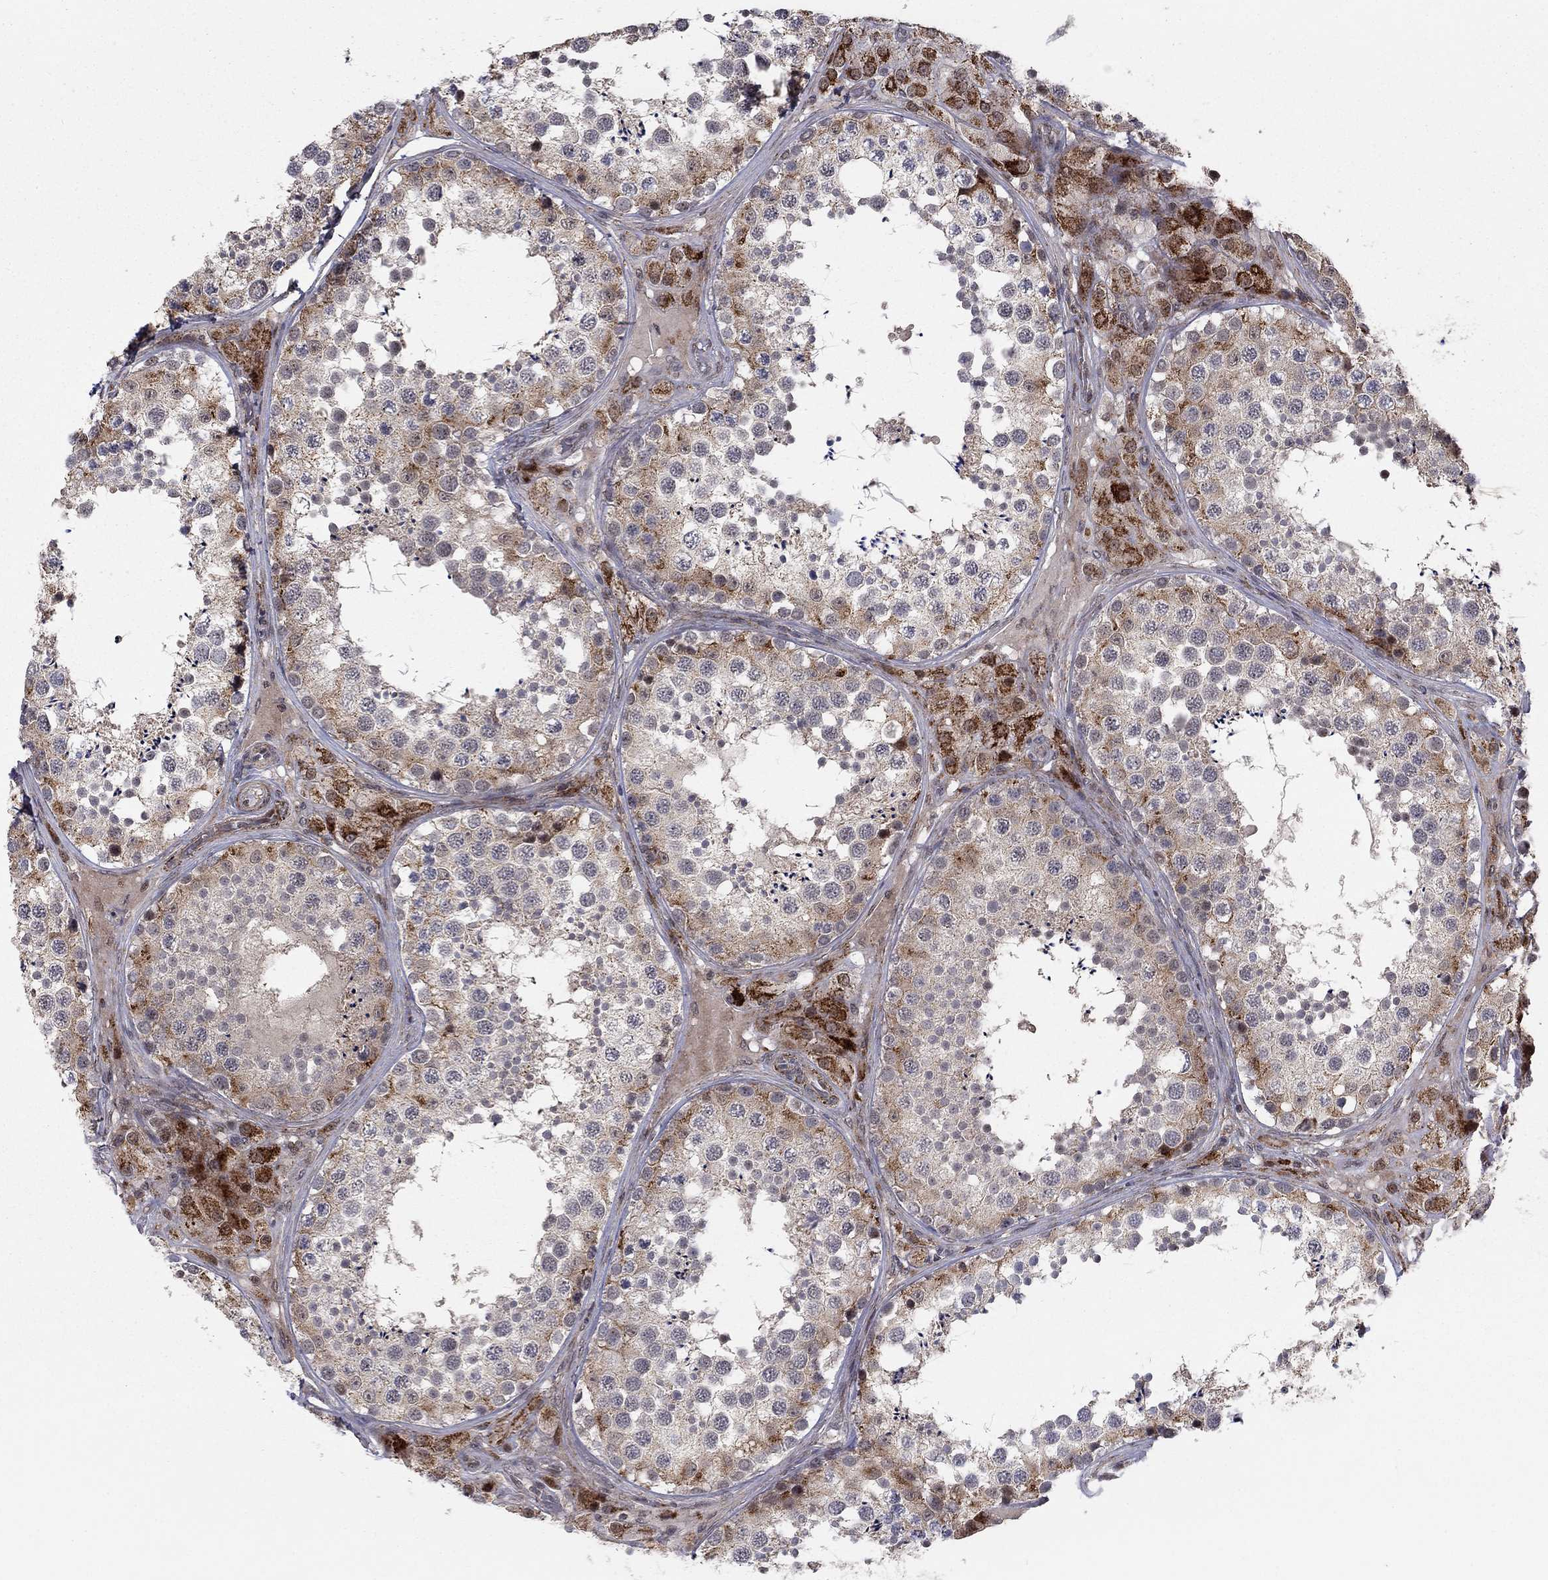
{"staining": {"intensity": "strong", "quantity": "<25%", "location": "cytoplasmic/membranous"}, "tissue": "testis", "cell_type": "Cells in seminiferous ducts", "image_type": "normal", "snomed": [{"axis": "morphology", "description": "Normal tissue, NOS"}, {"axis": "topography", "description": "Testis"}], "caption": "Brown immunohistochemical staining in benign testis displays strong cytoplasmic/membranous positivity in approximately <25% of cells in seminiferous ducts. The protein is stained brown, and the nuclei are stained in blue (DAB IHC with brightfield microscopy, high magnification).", "gene": "ZNF395", "patient": {"sex": "male", "age": 34}}